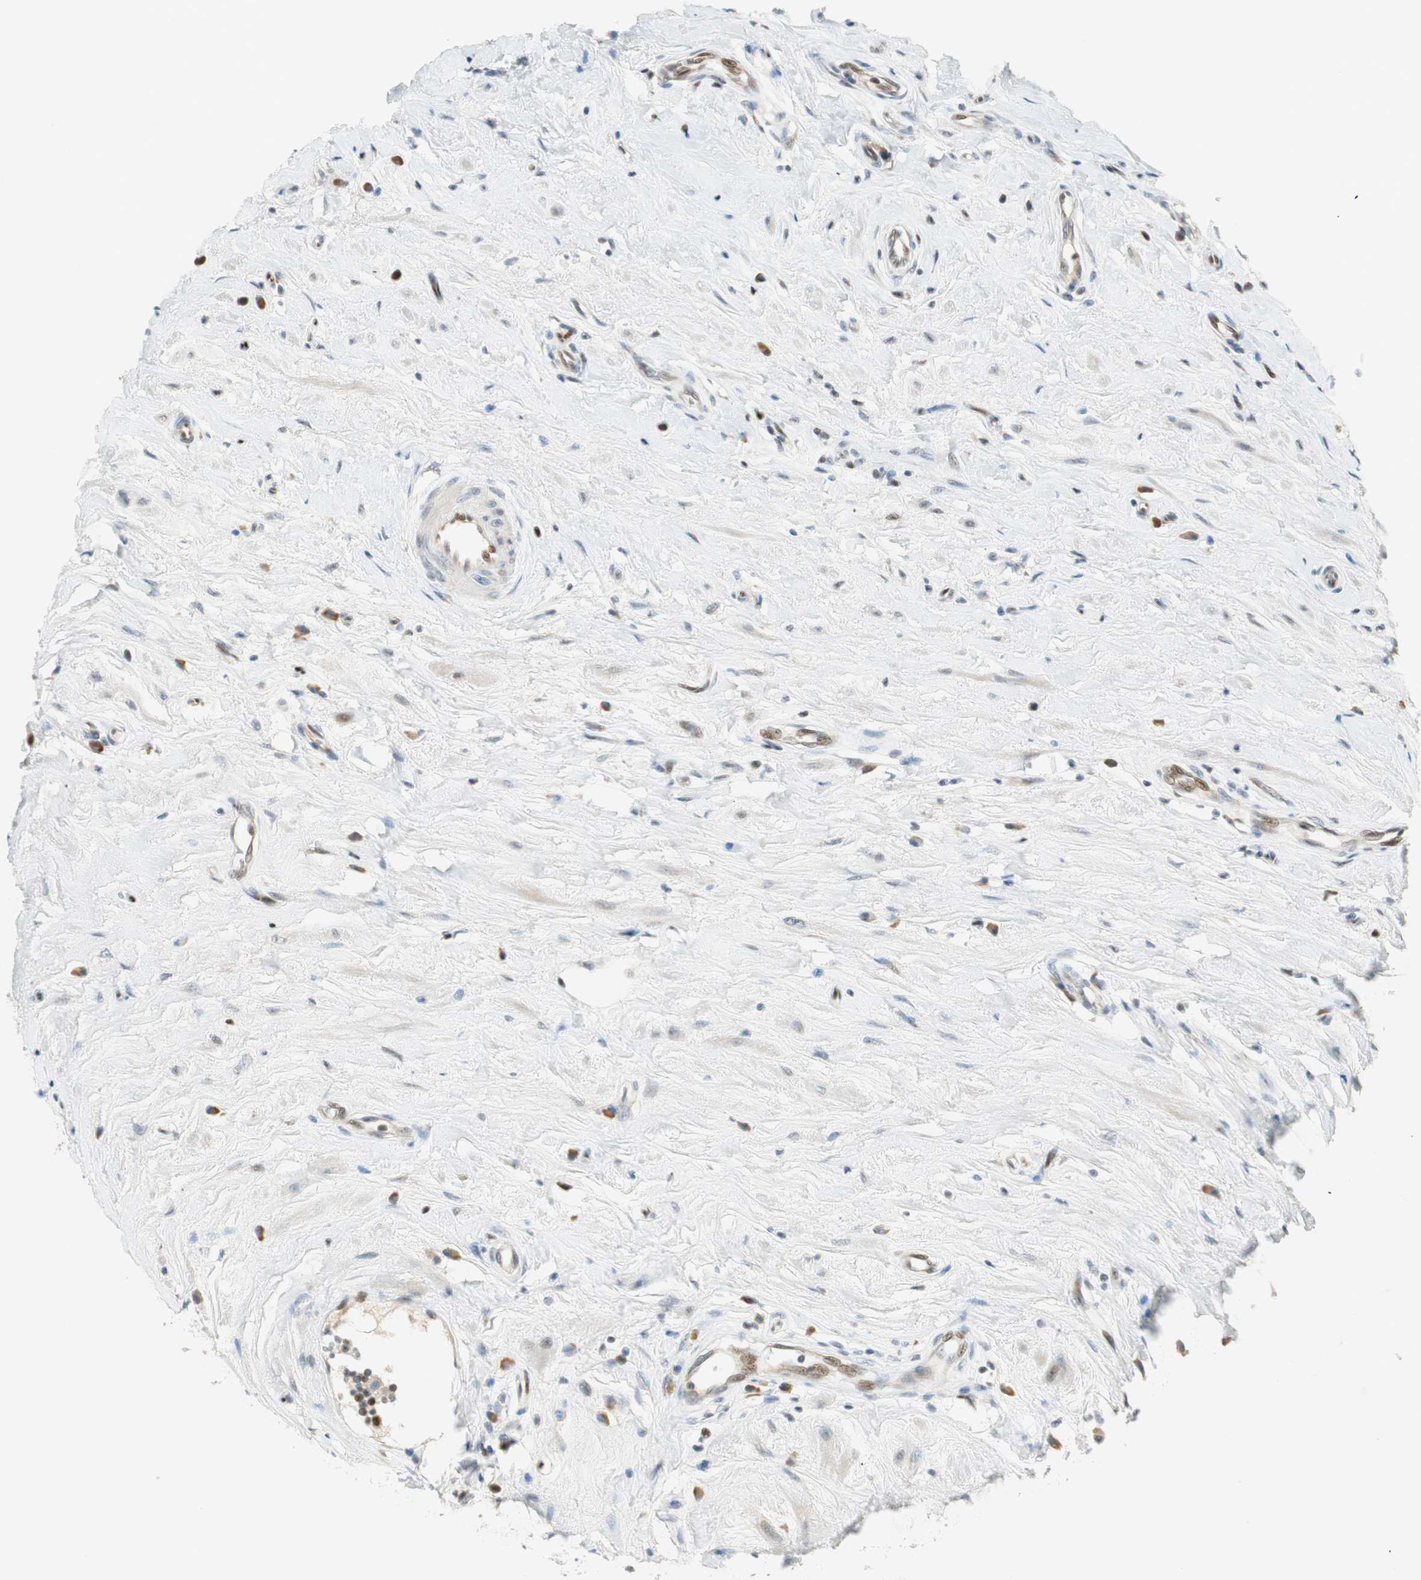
{"staining": {"intensity": "moderate", "quantity": "25%-75%", "location": "nuclear"}, "tissue": "epididymis", "cell_type": "Glandular cells", "image_type": "normal", "snomed": [{"axis": "morphology", "description": "Normal tissue, NOS"}, {"axis": "morphology", "description": "Inflammation, NOS"}, {"axis": "topography", "description": "Epididymis"}], "caption": "Immunohistochemical staining of unremarkable epididymis reveals 25%-75% levels of moderate nuclear protein staining in approximately 25%-75% of glandular cells.", "gene": "MSX2", "patient": {"sex": "male", "age": 84}}